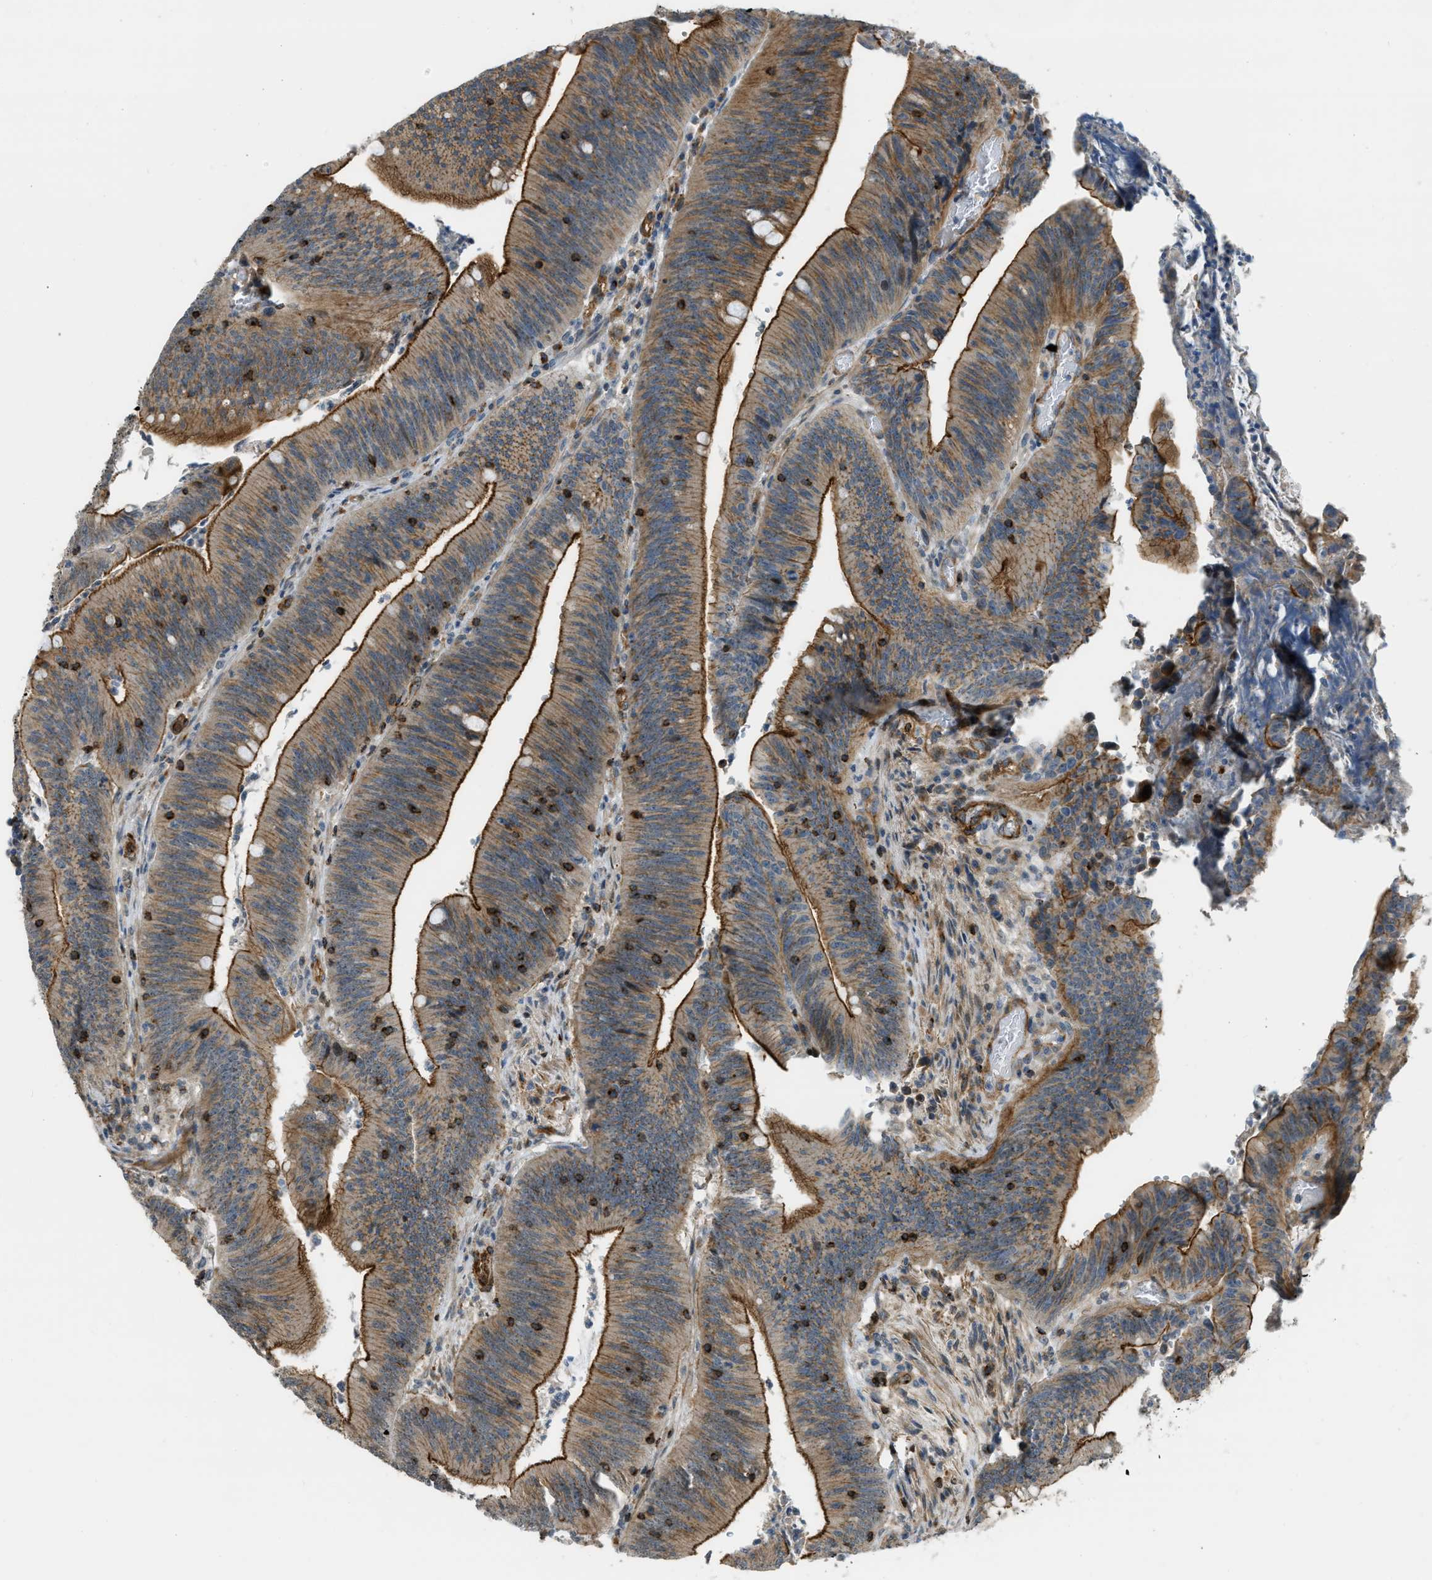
{"staining": {"intensity": "strong", "quantity": ">75%", "location": "cytoplasmic/membranous"}, "tissue": "colorectal cancer", "cell_type": "Tumor cells", "image_type": "cancer", "snomed": [{"axis": "morphology", "description": "Normal tissue, NOS"}, {"axis": "morphology", "description": "Adenocarcinoma, NOS"}, {"axis": "topography", "description": "Rectum"}], "caption": "This is a micrograph of IHC staining of adenocarcinoma (colorectal), which shows strong expression in the cytoplasmic/membranous of tumor cells.", "gene": "KIAA1671", "patient": {"sex": "female", "age": 66}}